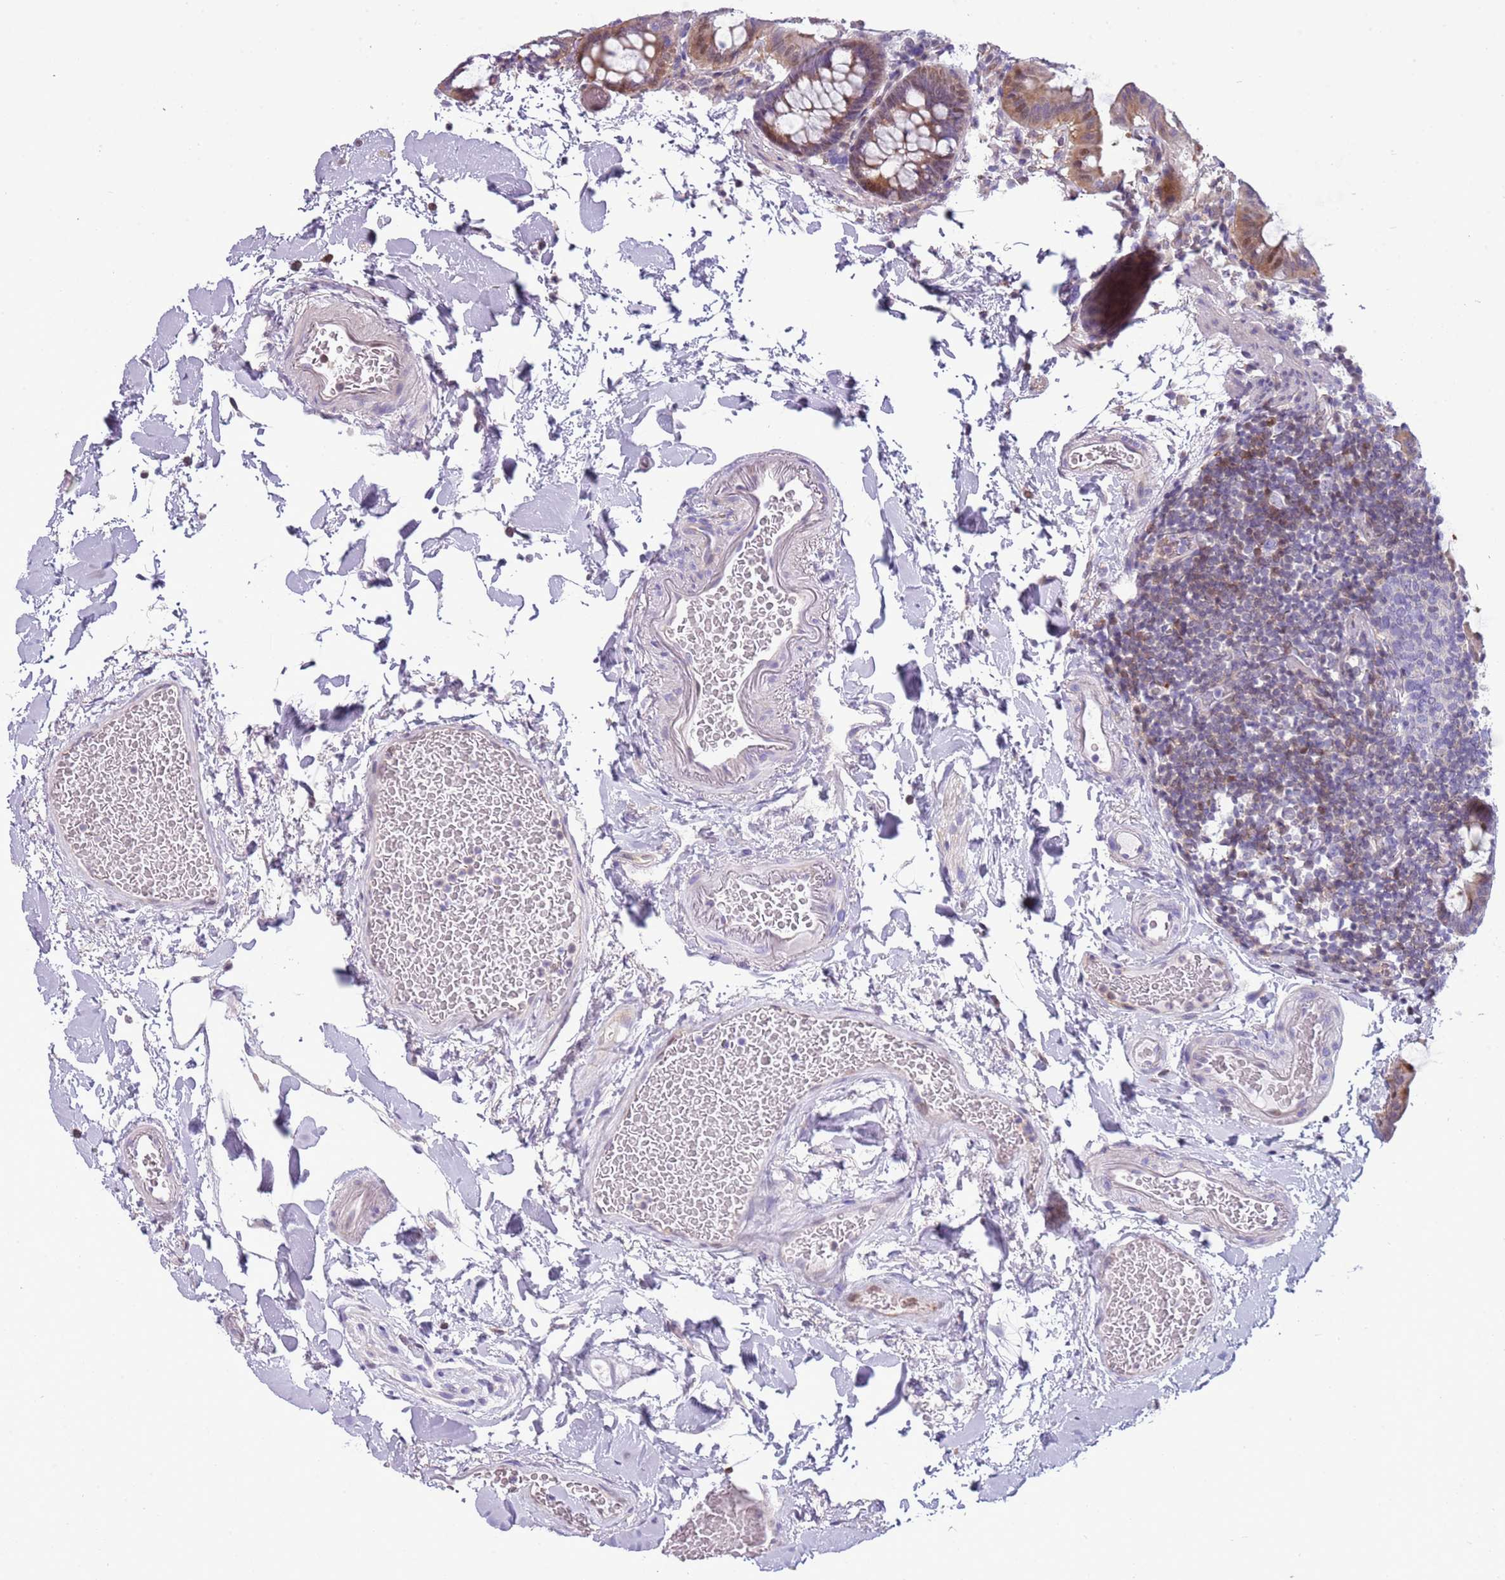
{"staining": {"intensity": "negative", "quantity": "none", "location": "none"}, "tissue": "colon", "cell_type": "Endothelial cells", "image_type": "normal", "snomed": [{"axis": "morphology", "description": "Normal tissue, NOS"}, {"axis": "topography", "description": "Colon"}], "caption": "An immunohistochemistry (IHC) micrograph of unremarkable colon is shown. There is no staining in endothelial cells of colon. (DAB (3,3'-diaminobenzidine) IHC, high magnification).", "gene": "NBPF4", "patient": {"sex": "male", "age": 75}}